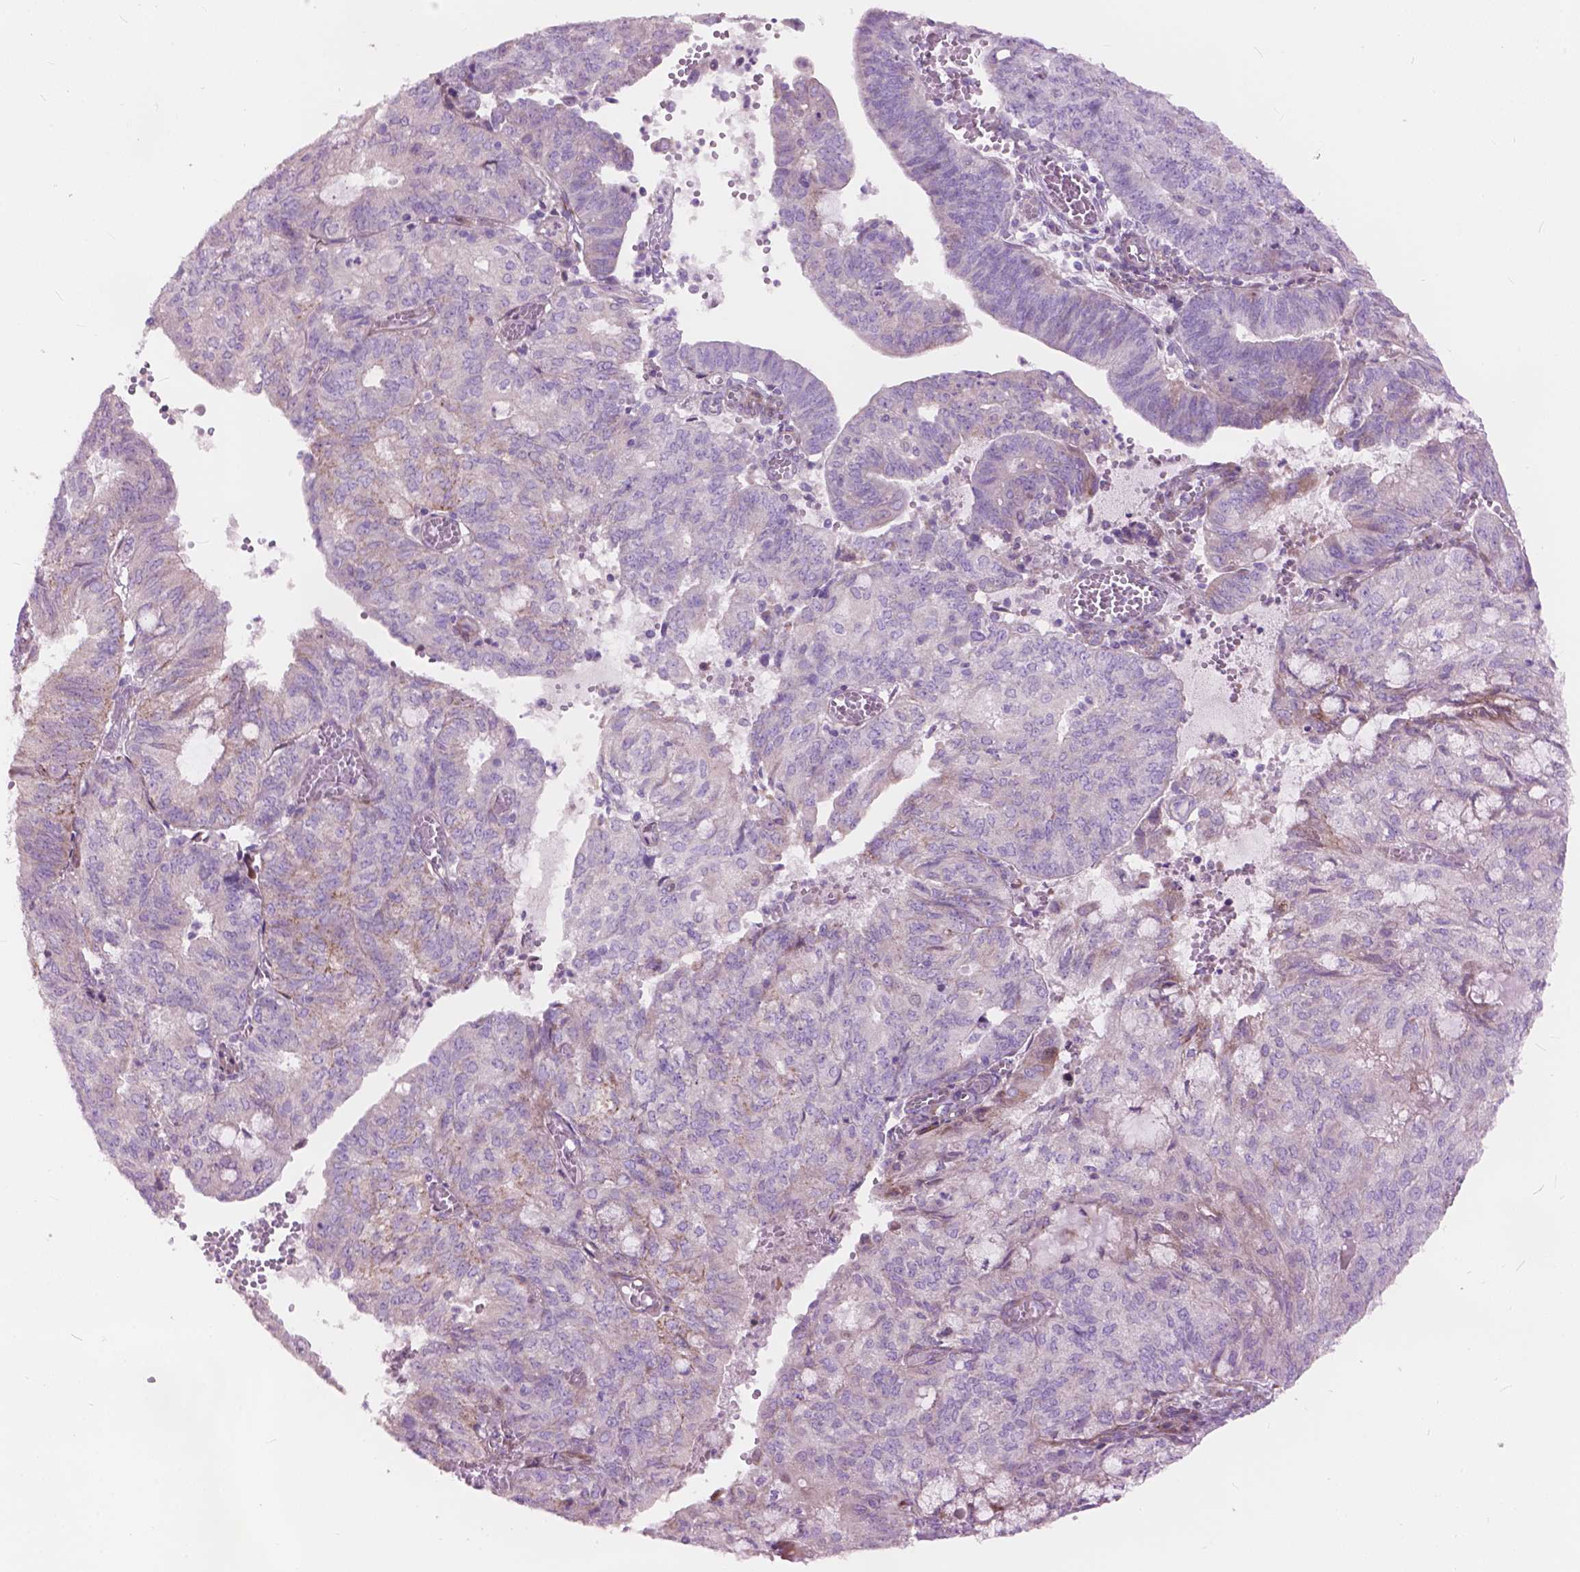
{"staining": {"intensity": "weak", "quantity": "<25%", "location": "cytoplasmic/membranous"}, "tissue": "endometrial cancer", "cell_type": "Tumor cells", "image_type": "cancer", "snomed": [{"axis": "morphology", "description": "Adenocarcinoma, NOS"}, {"axis": "topography", "description": "Endometrium"}], "caption": "IHC micrograph of endometrial adenocarcinoma stained for a protein (brown), which demonstrates no expression in tumor cells.", "gene": "MORN1", "patient": {"sex": "female", "age": 82}}